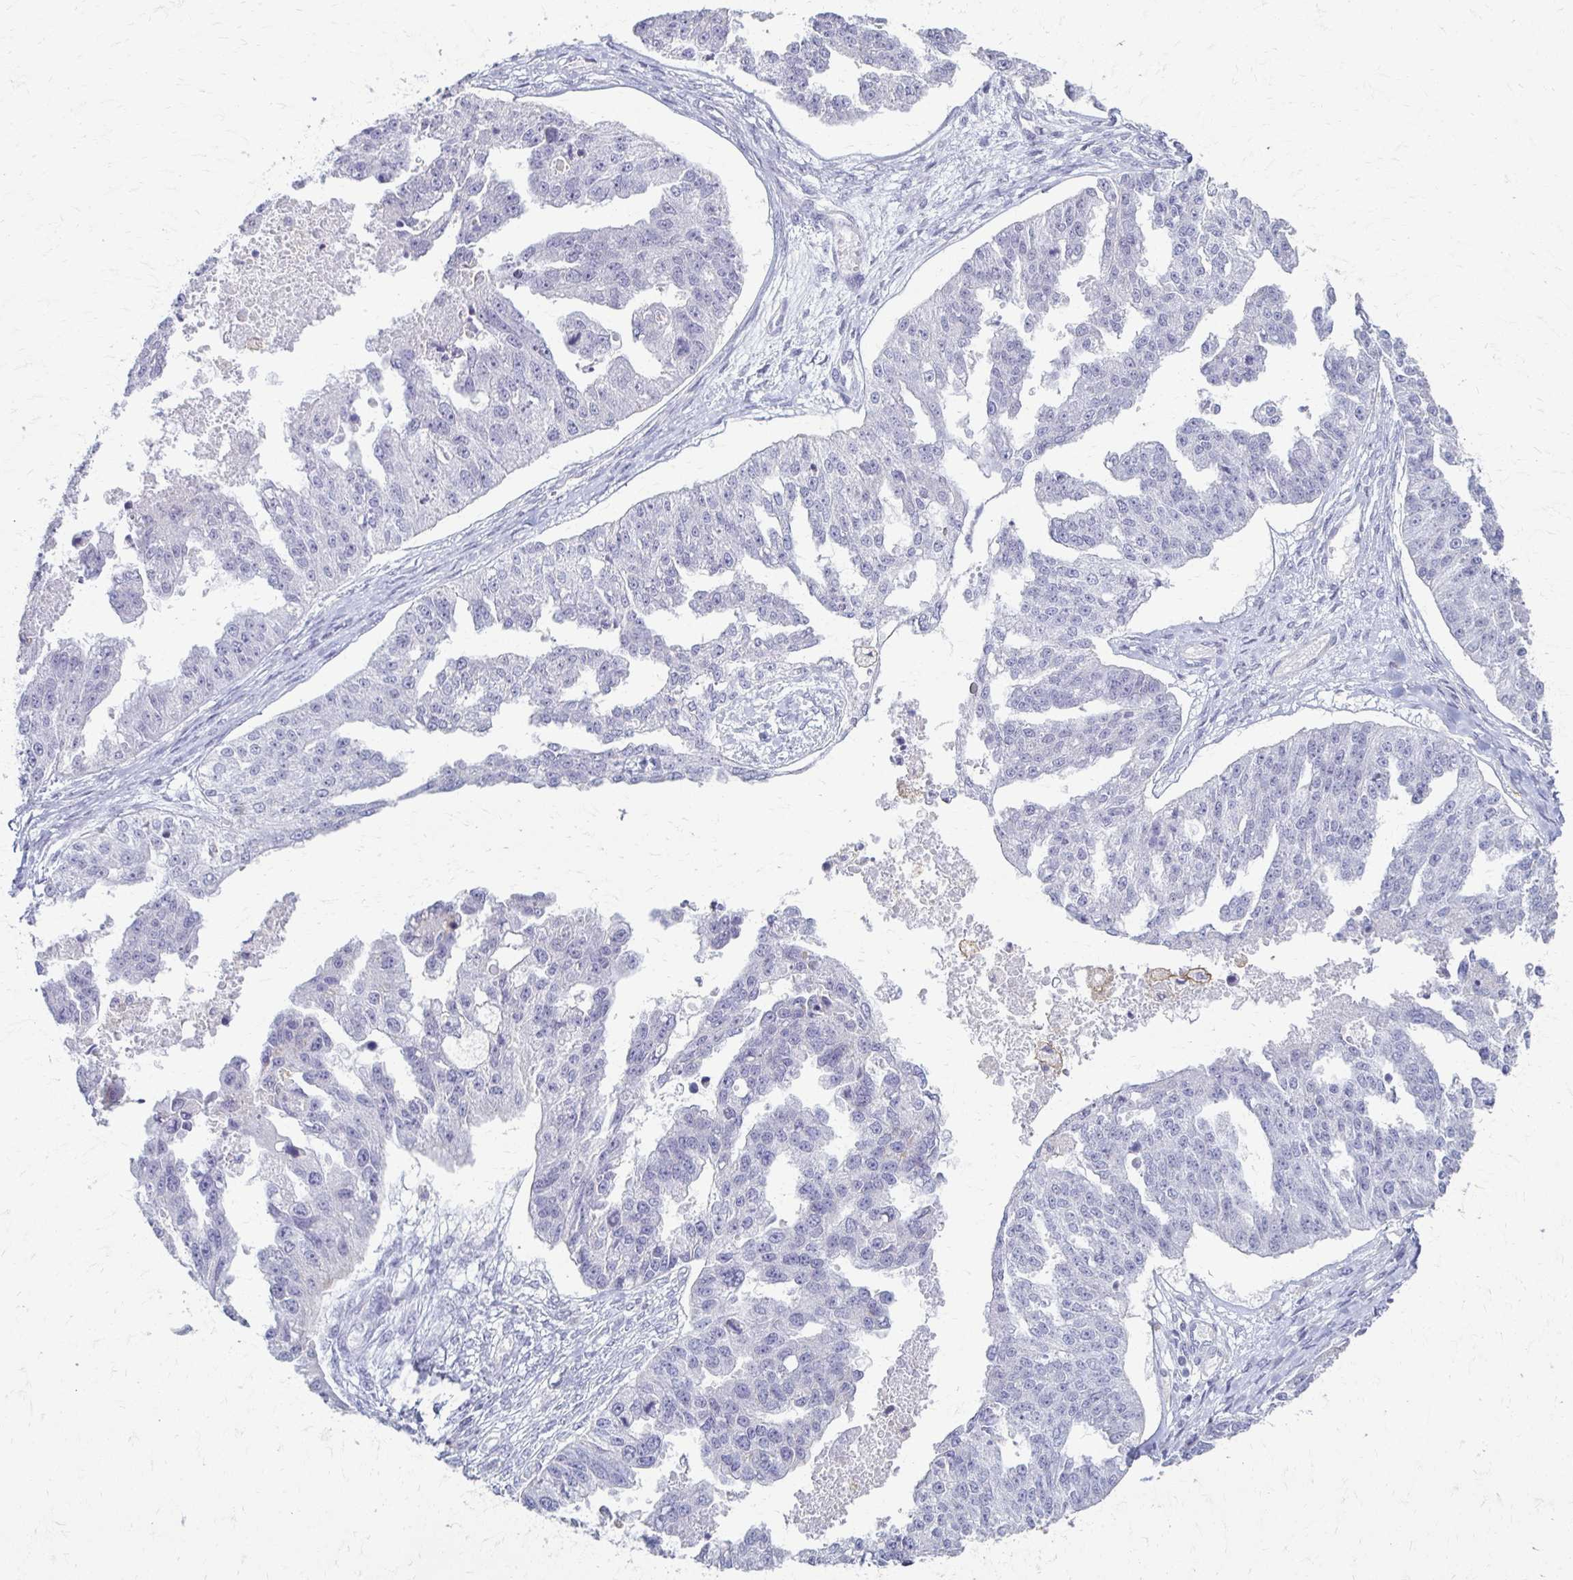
{"staining": {"intensity": "negative", "quantity": "none", "location": "none"}, "tissue": "ovarian cancer", "cell_type": "Tumor cells", "image_type": "cancer", "snomed": [{"axis": "morphology", "description": "Cystadenocarcinoma, serous, NOS"}, {"axis": "topography", "description": "Ovary"}], "caption": "High power microscopy image of an IHC image of ovarian cancer, revealing no significant positivity in tumor cells.", "gene": "FCGR2B", "patient": {"sex": "female", "age": 58}}